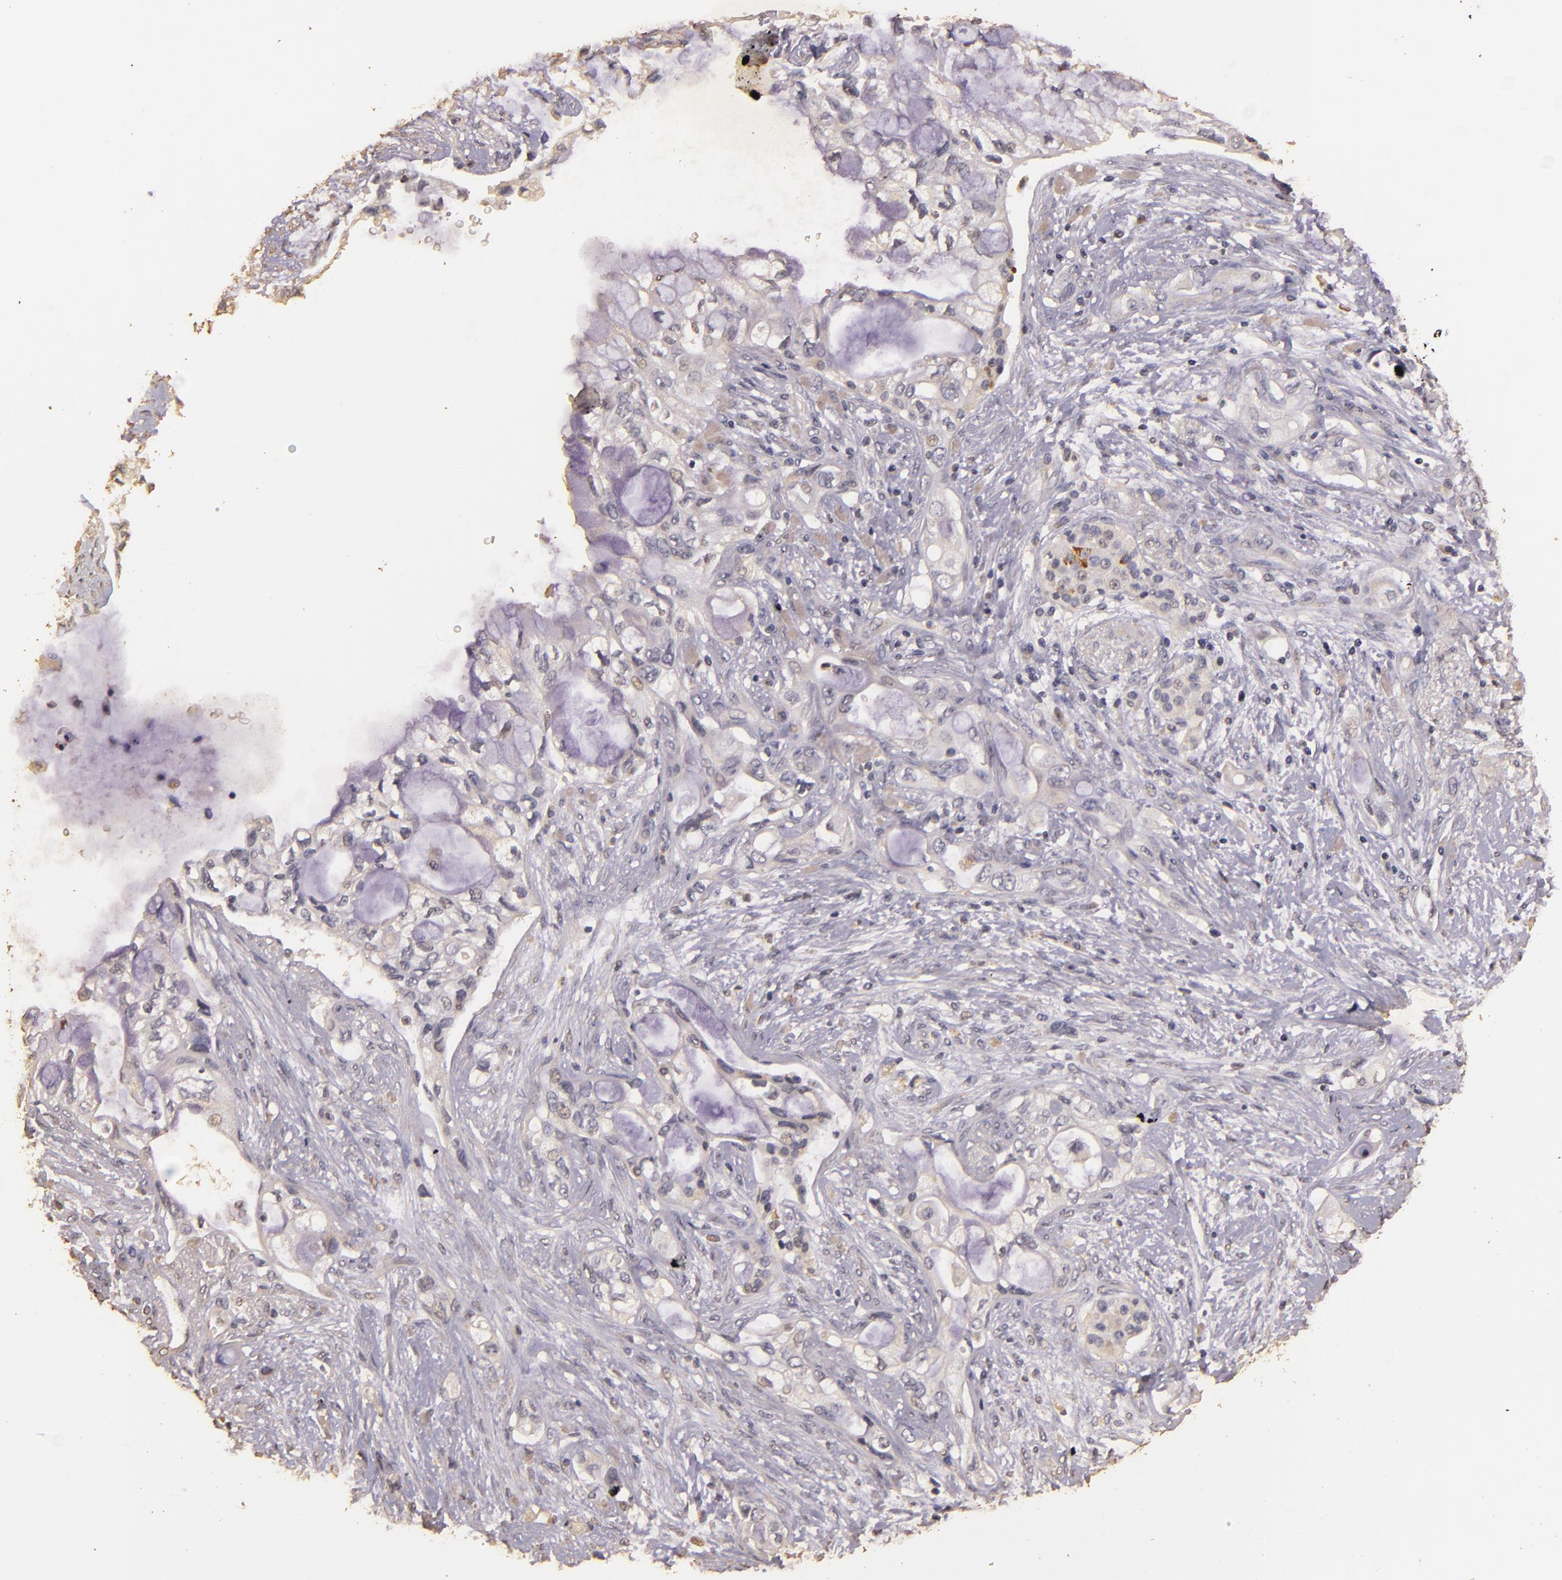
{"staining": {"intensity": "negative", "quantity": "none", "location": "none"}, "tissue": "pancreatic cancer", "cell_type": "Tumor cells", "image_type": "cancer", "snomed": [{"axis": "morphology", "description": "Adenocarcinoma, NOS"}, {"axis": "topography", "description": "Pancreas"}], "caption": "Immunohistochemistry (IHC) of pancreatic cancer (adenocarcinoma) exhibits no staining in tumor cells. (Brightfield microscopy of DAB immunohistochemistry at high magnification).", "gene": "BCL2L13", "patient": {"sex": "female", "age": 70}}